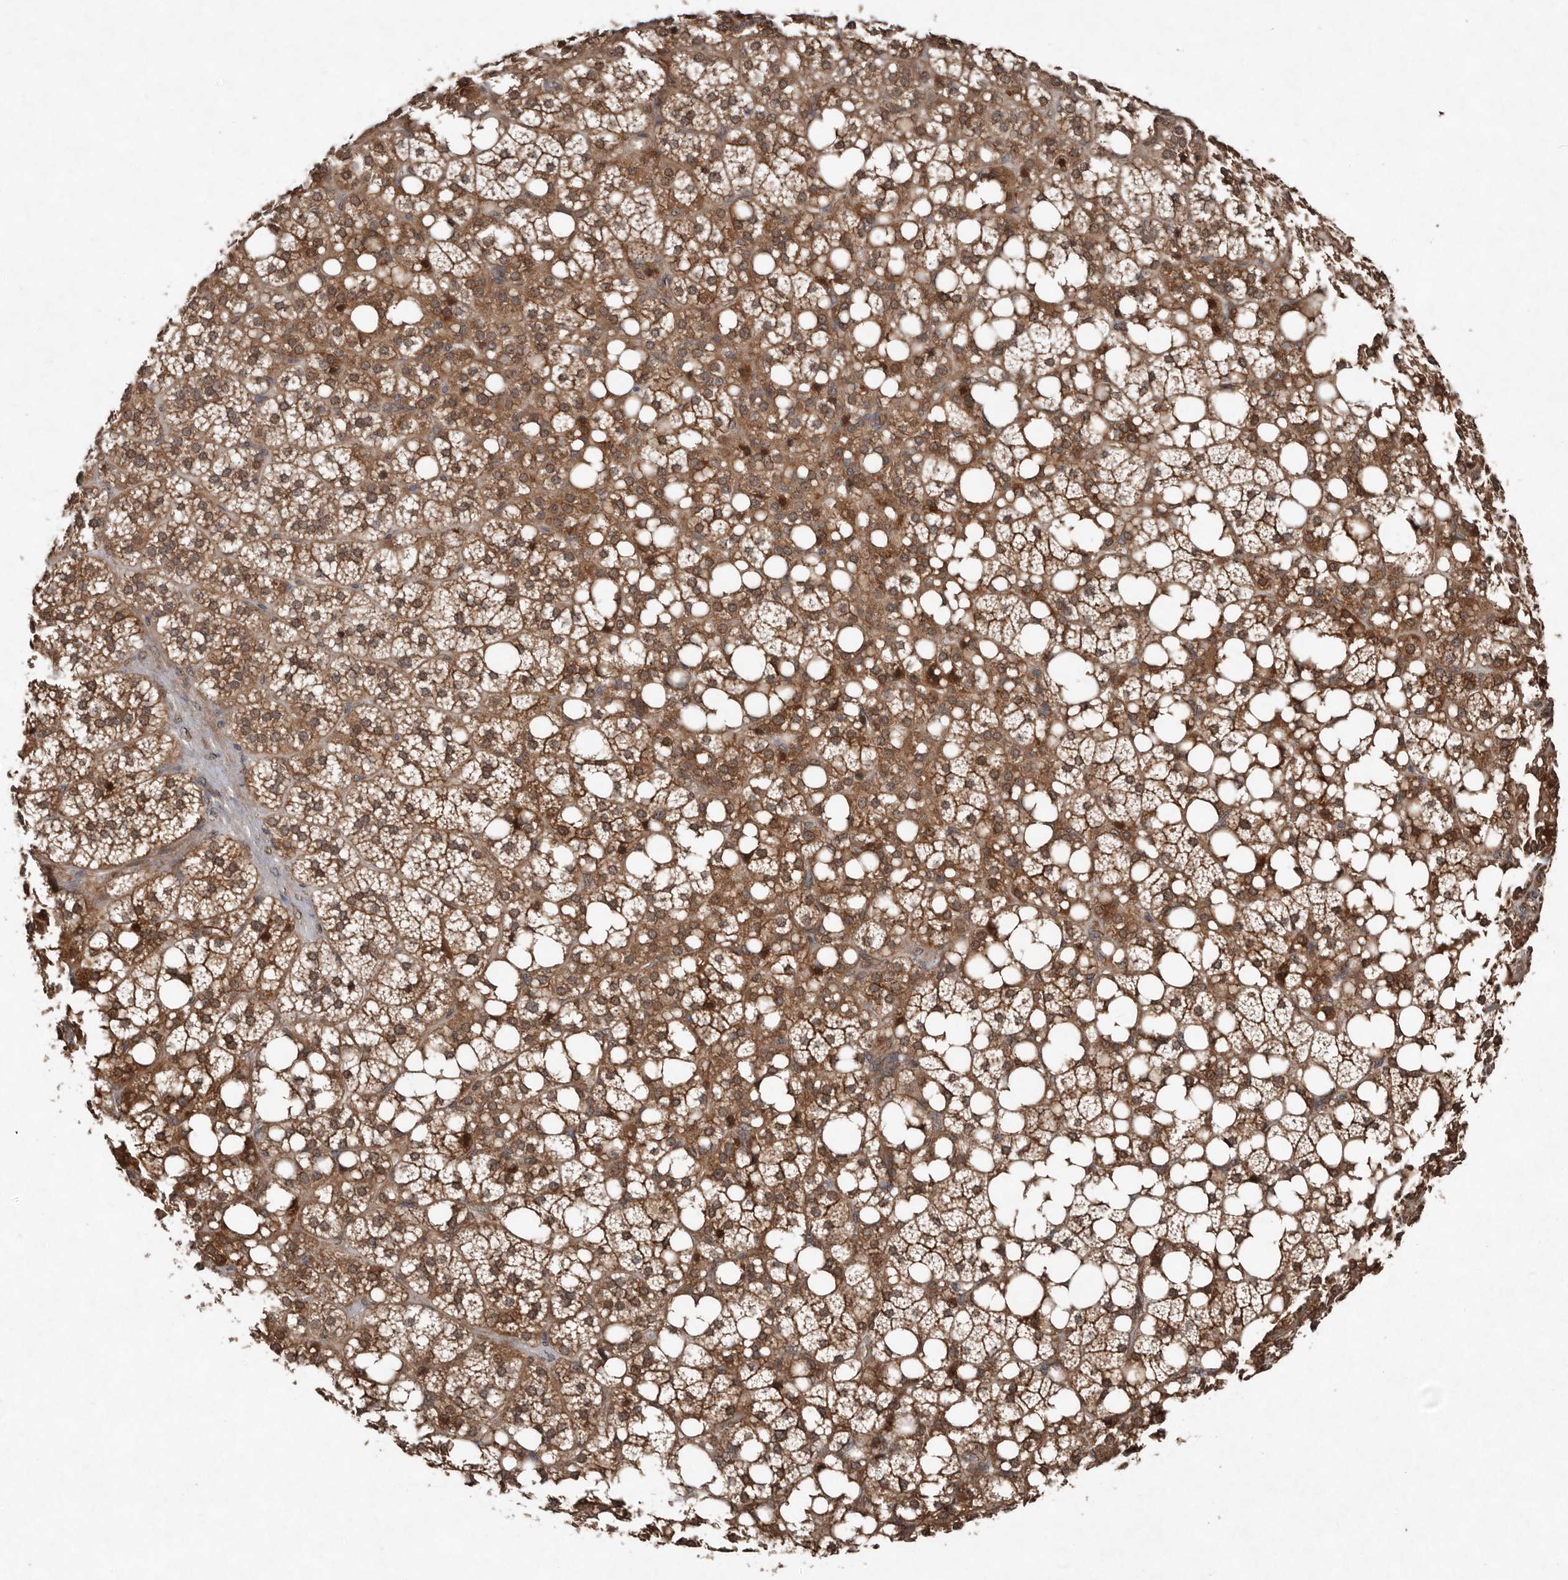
{"staining": {"intensity": "strong", "quantity": "25%-75%", "location": "cytoplasmic/membranous,nuclear"}, "tissue": "adrenal gland", "cell_type": "Glandular cells", "image_type": "normal", "snomed": [{"axis": "morphology", "description": "Normal tissue, NOS"}, {"axis": "topography", "description": "Adrenal gland"}], "caption": "A high-resolution histopathology image shows immunohistochemistry staining of normal adrenal gland, which reveals strong cytoplasmic/membranous,nuclear positivity in approximately 25%-75% of glandular cells. The staining is performed using DAB brown chromogen to label protein expression. The nuclei are counter-stained blue using hematoxylin.", "gene": "DIP2C", "patient": {"sex": "female", "age": 59}}